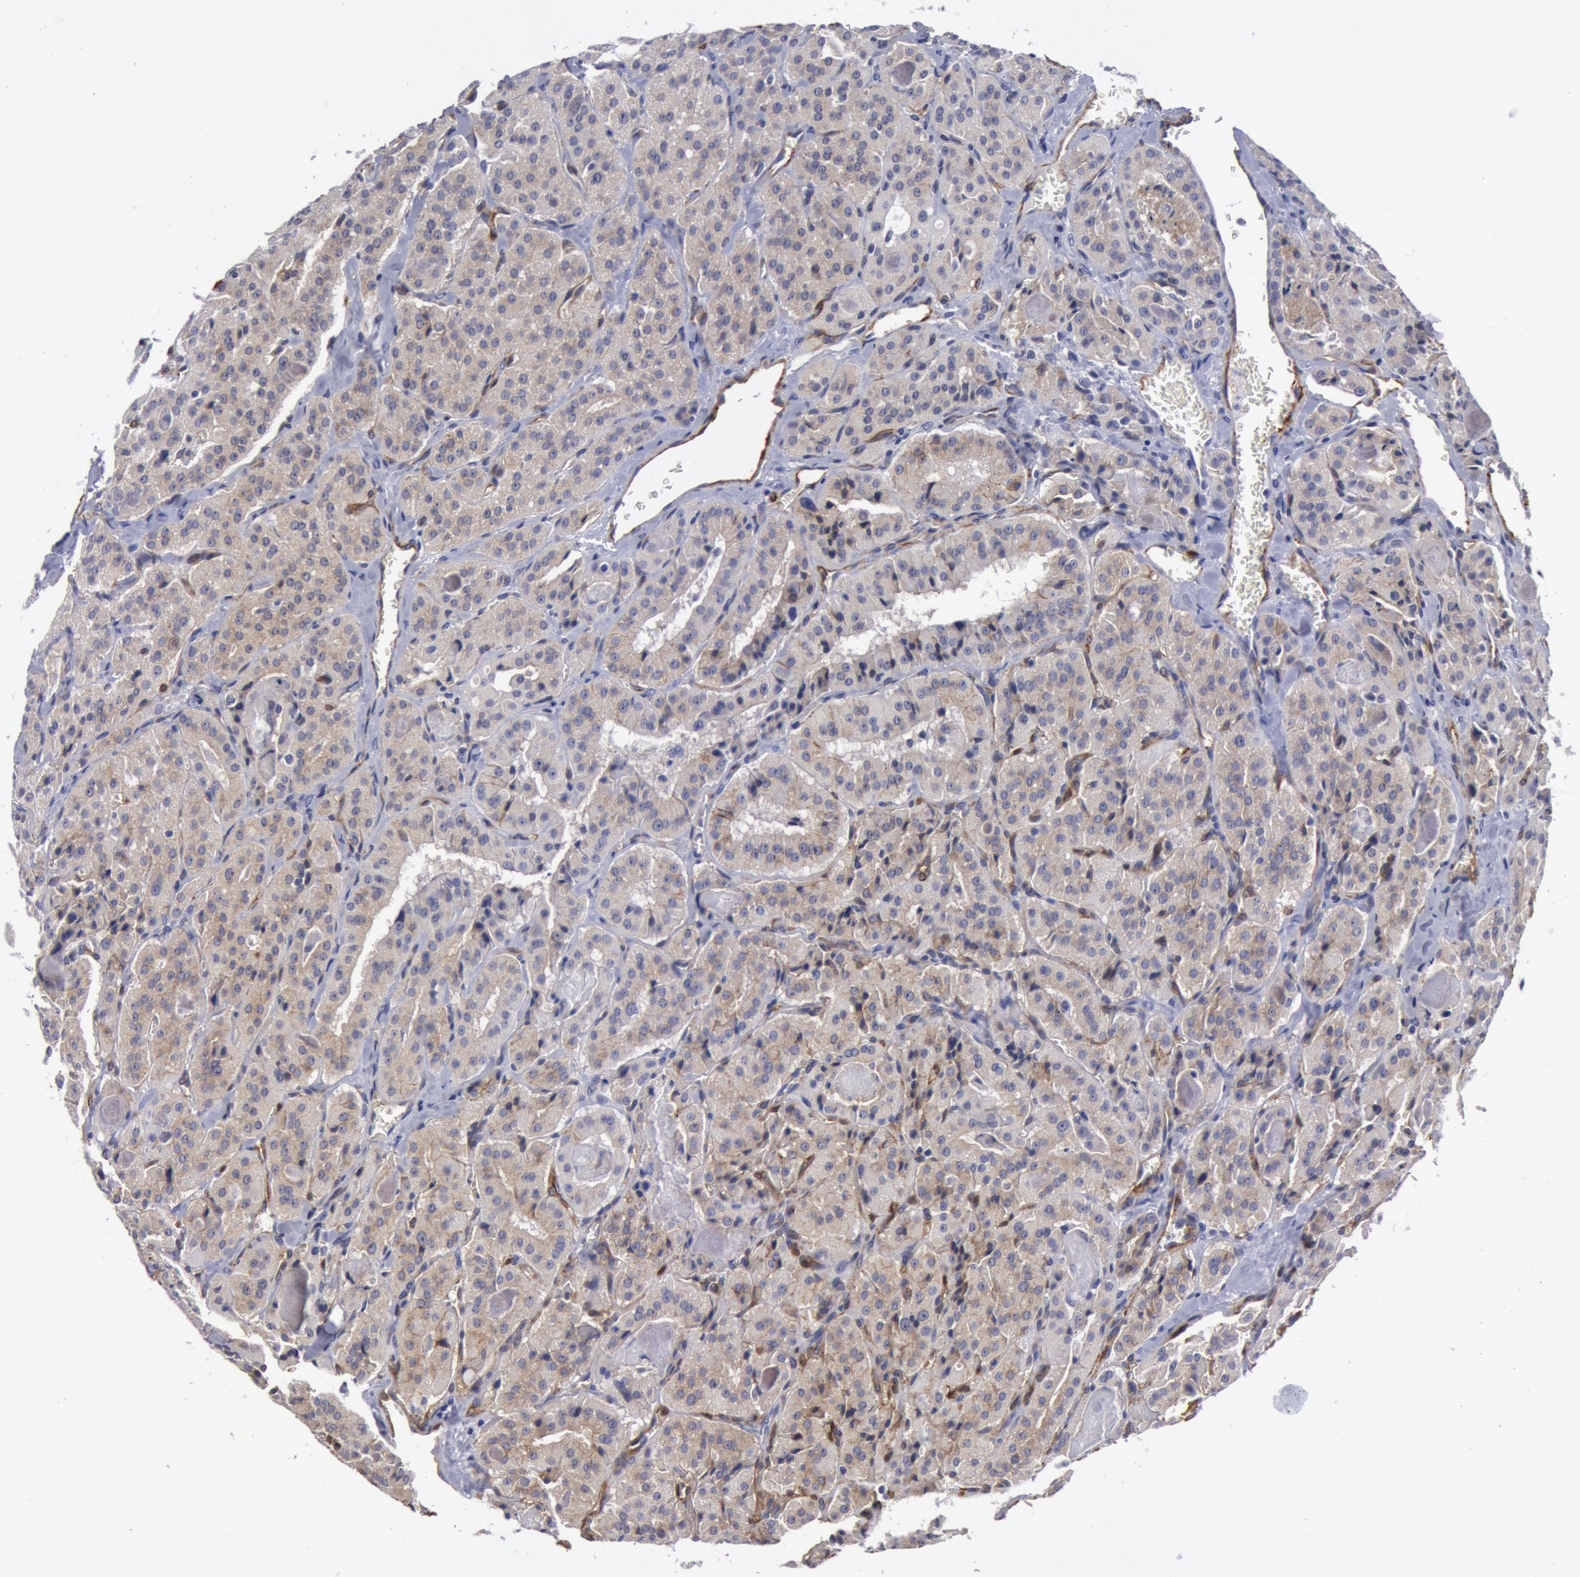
{"staining": {"intensity": "weak", "quantity": "<25%", "location": "cytoplasmic/membranous"}, "tissue": "thyroid cancer", "cell_type": "Tumor cells", "image_type": "cancer", "snomed": [{"axis": "morphology", "description": "Carcinoma, NOS"}, {"axis": "topography", "description": "Thyroid gland"}], "caption": "DAB (3,3'-diaminobenzidine) immunohistochemical staining of human thyroid cancer (carcinoma) exhibits no significant staining in tumor cells.", "gene": "IL23A", "patient": {"sex": "male", "age": 76}}